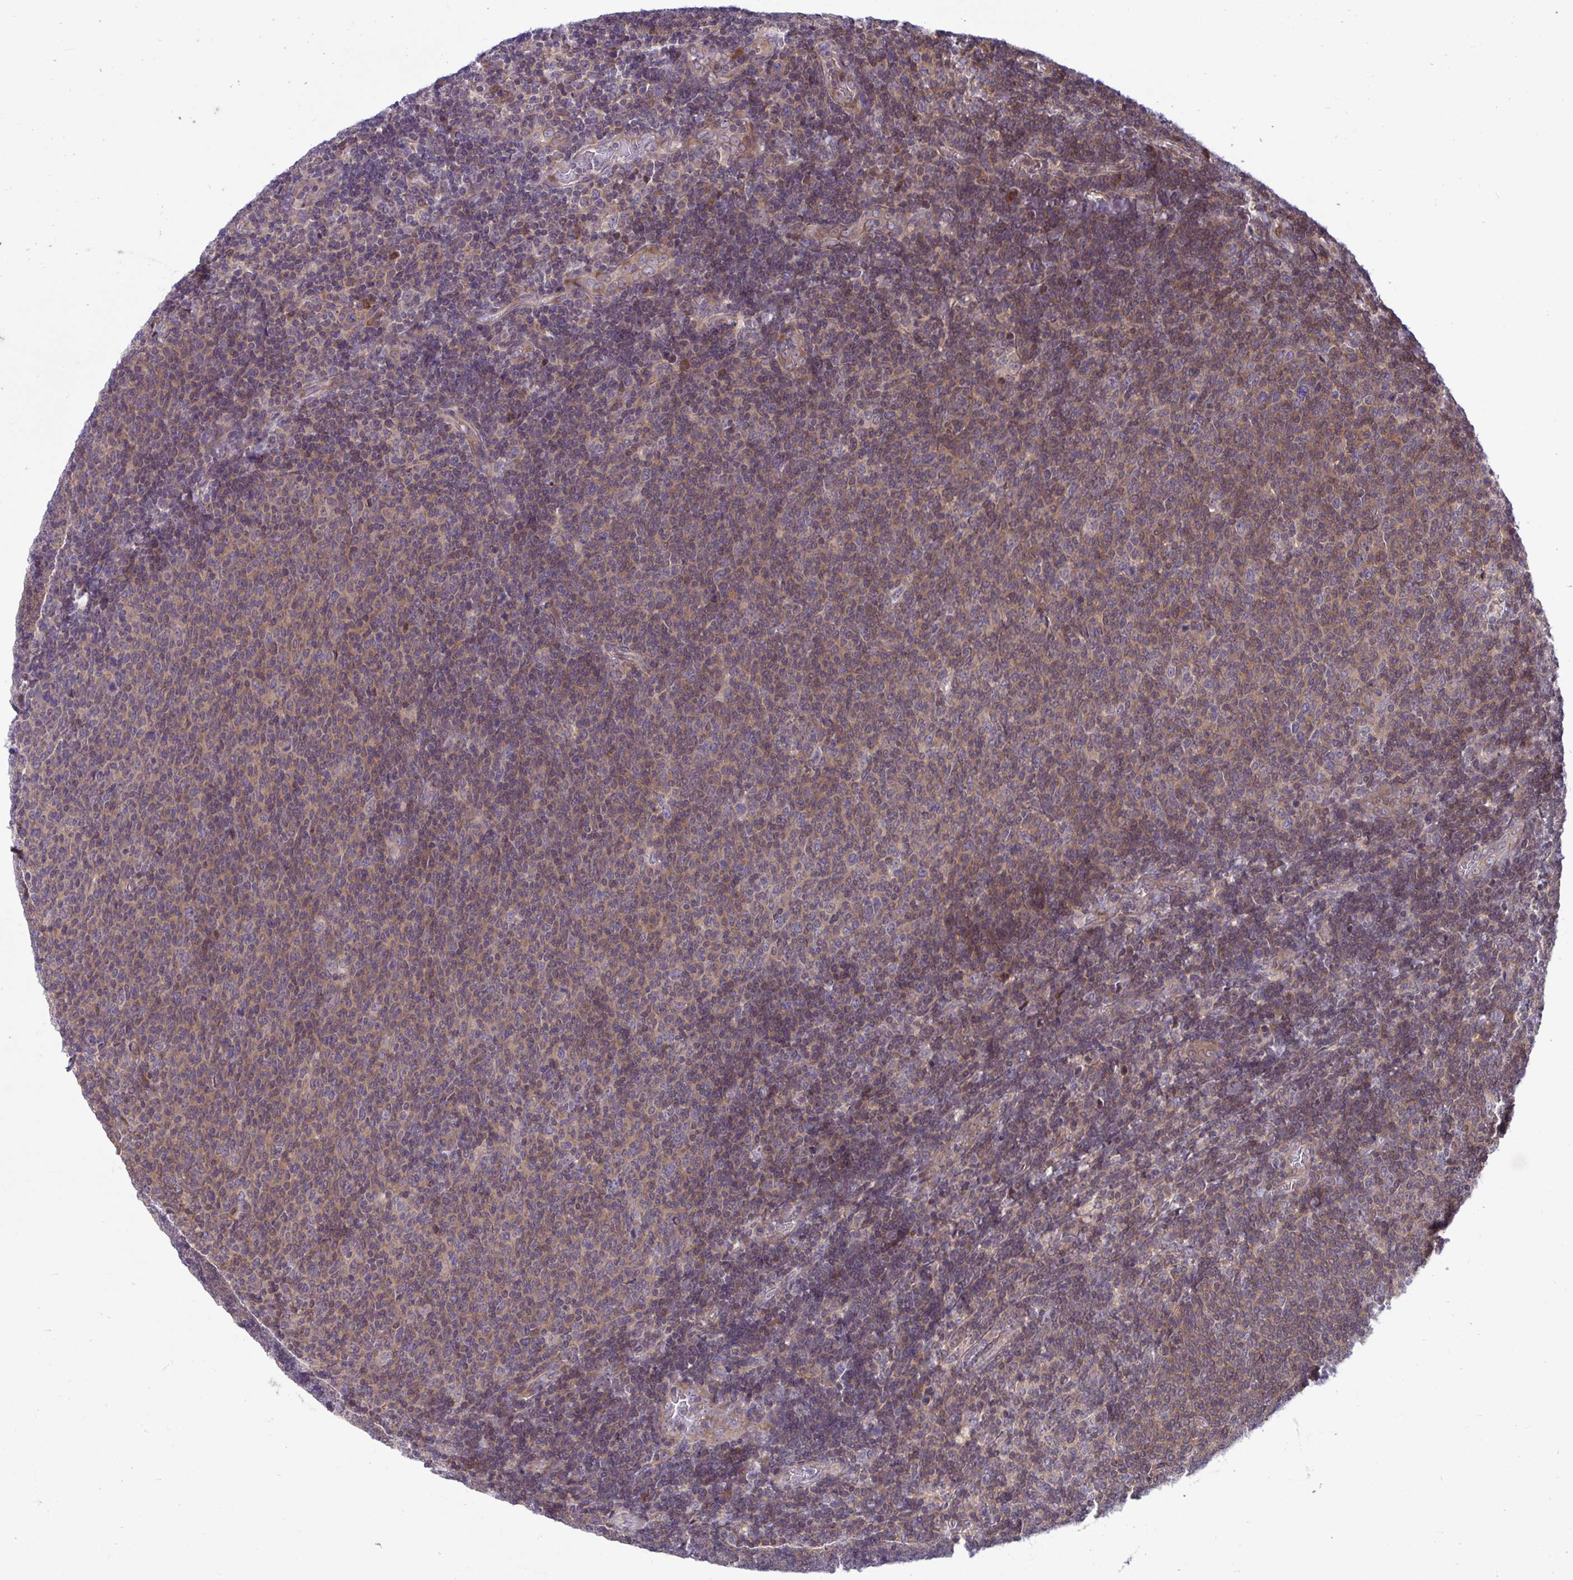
{"staining": {"intensity": "moderate", "quantity": "25%-75%", "location": "cytoplasmic/membranous"}, "tissue": "lymphoma", "cell_type": "Tumor cells", "image_type": "cancer", "snomed": [{"axis": "morphology", "description": "Malignant lymphoma, non-Hodgkin's type, Low grade"}, {"axis": "topography", "description": "Lymph node"}], "caption": "Tumor cells reveal medium levels of moderate cytoplasmic/membranous positivity in about 25%-75% of cells in human malignant lymphoma, non-Hodgkin's type (low-grade).", "gene": "PCDHB7", "patient": {"sex": "male", "age": 52}}